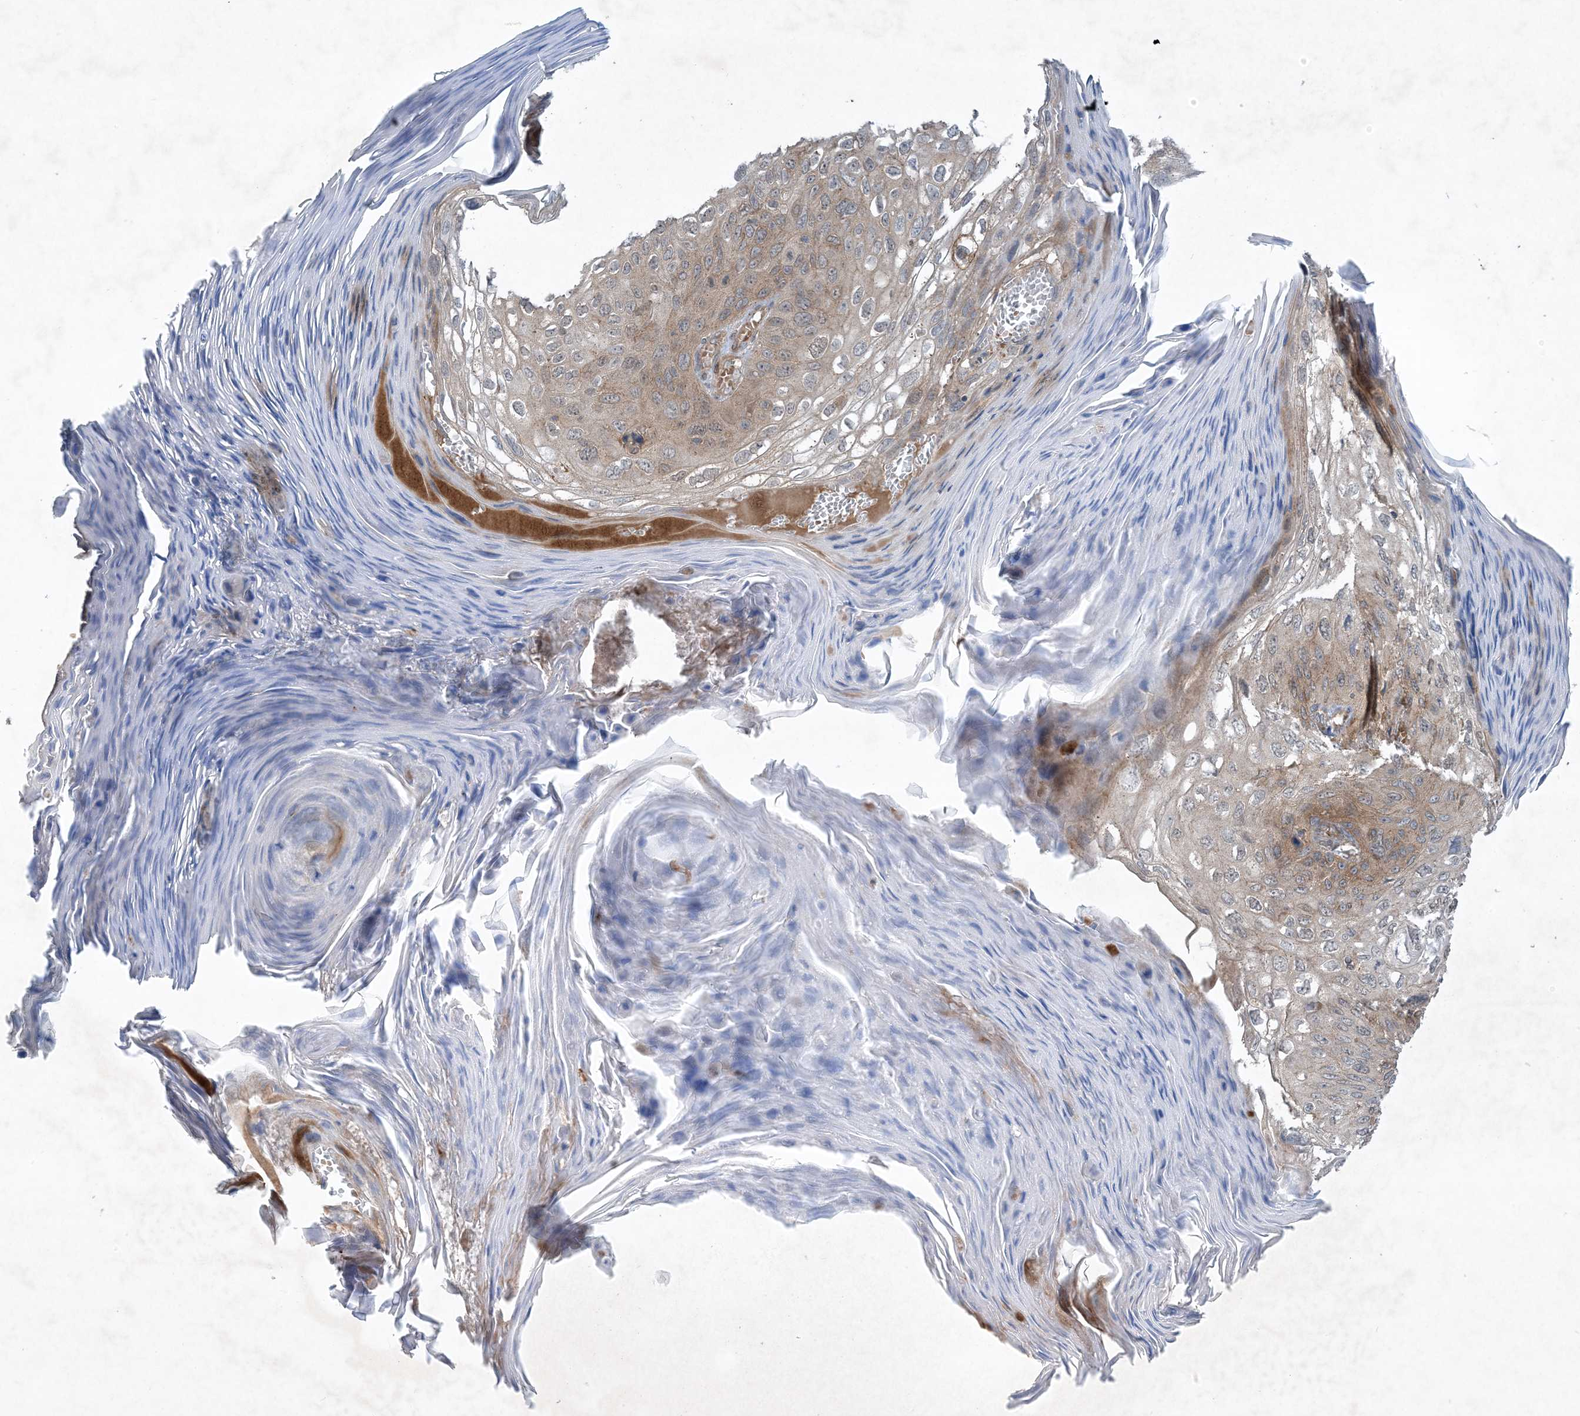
{"staining": {"intensity": "moderate", "quantity": ">75%", "location": "cytoplasmic/membranous"}, "tissue": "skin cancer", "cell_type": "Tumor cells", "image_type": "cancer", "snomed": [{"axis": "morphology", "description": "Squamous cell carcinoma, NOS"}, {"axis": "topography", "description": "Skin"}], "caption": "IHC image of neoplastic tissue: squamous cell carcinoma (skin) stained using immunohistochemistry reveals medium levels of moderate protein expression localized specifically in the cytoplasmic/membranous of tumor cells, appearing as a cytoplasmic/membranous brown color.", "gene": "STAM2", "patient": {"sex": "female", "age": 90}}